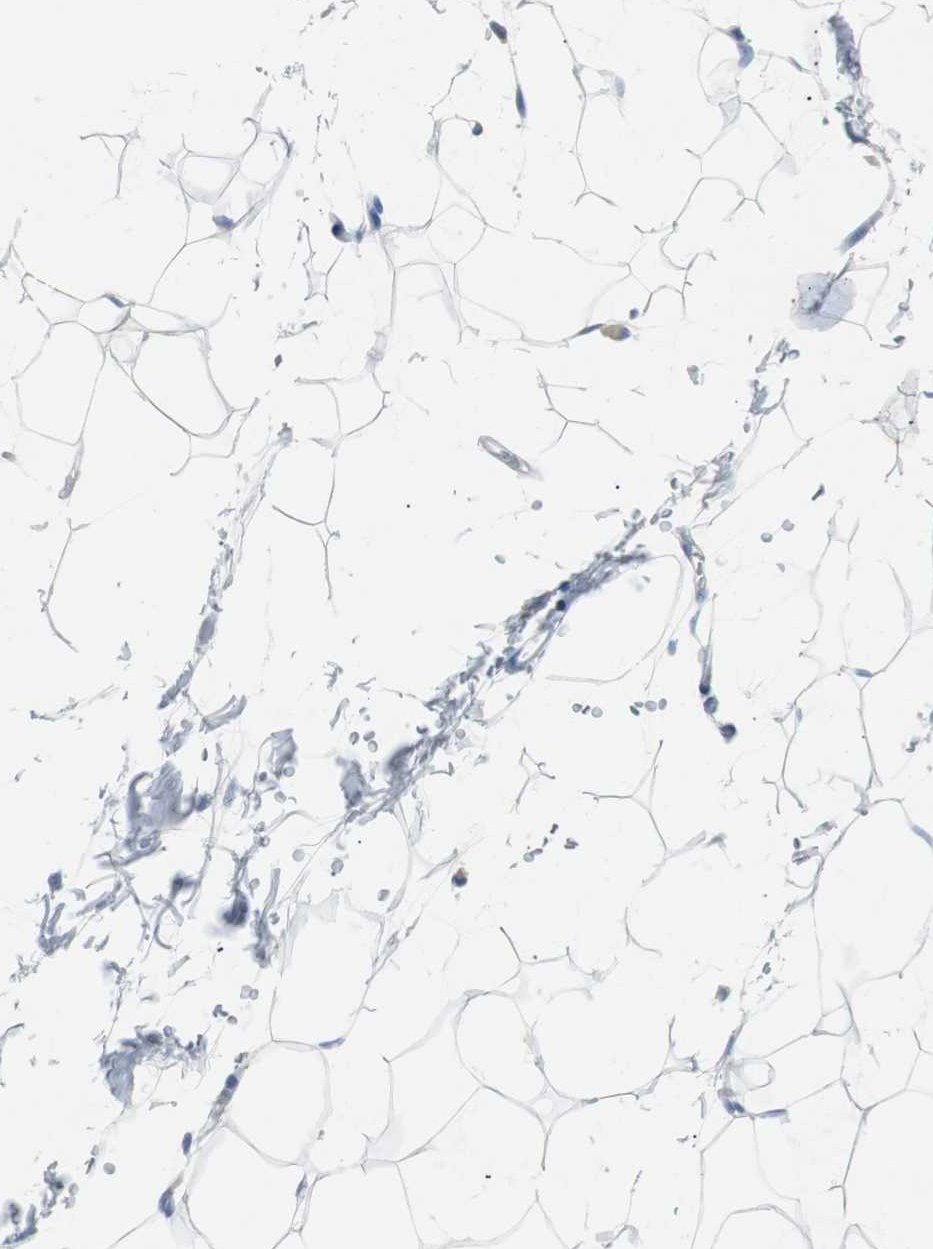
{"staining": {"intensity": "negative", "quantity": "none", "location": "none"}, "tissue": "adipose tissue", "cell_type": "Adipocytes", "image_type": "normal", "snomed": [{"axis": "morphology", "description": "Normal tissue, NOS"}, {"axis": "topography", "description": "Soft tissue"}], "caption": "High power microscopy image of an immunohistochemistry image of unremarkable adipose tissue, revealing no significant expression in adipocytes.", "gene": "EEF2K", "patient": {"sex": "male", "age": 72}}